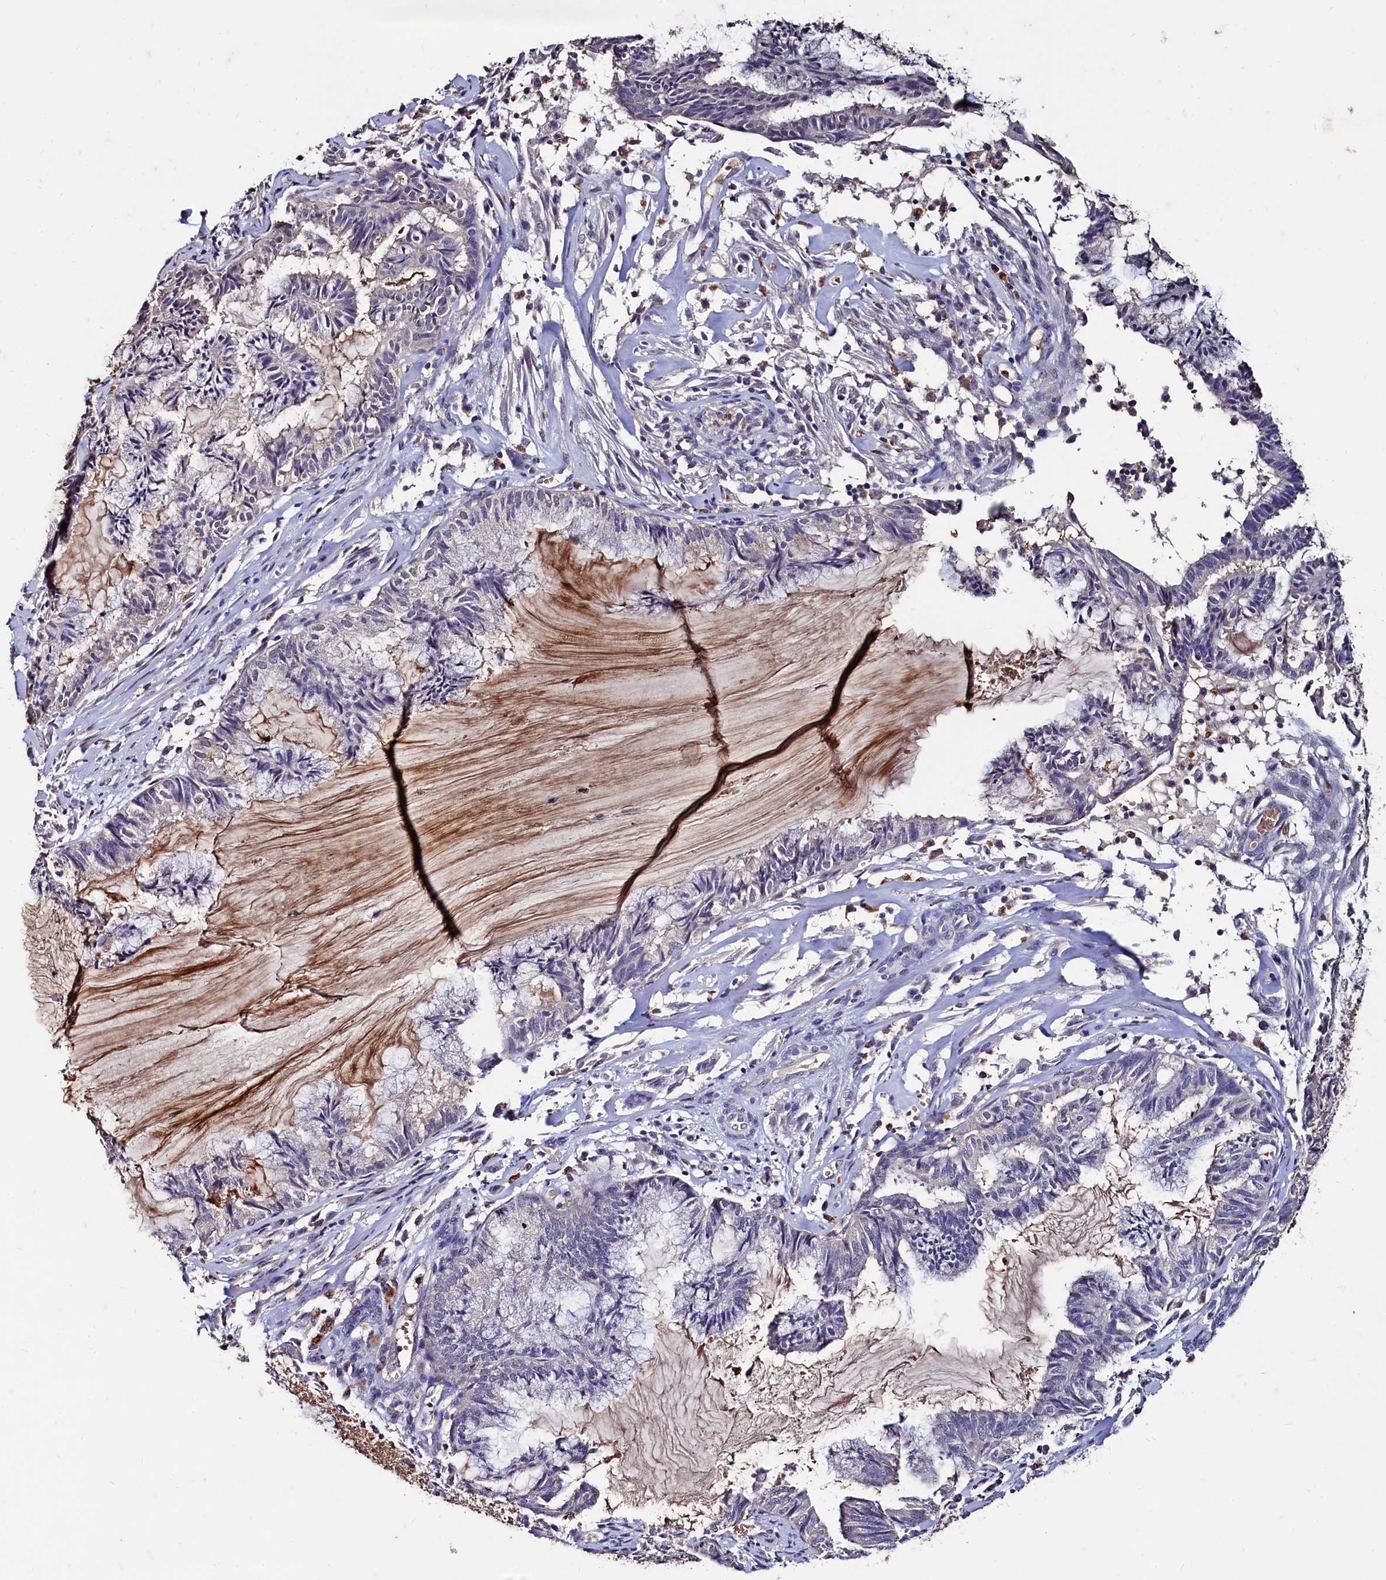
{"staining": {"intensity": "negative", "quantity": "none", "location": "none"}, "tissue": "endometrial cancer", "cell_type": "Tumor cells", "image_type": "cancer", "snomed": [{"axis": "morphology", "description": "Adenocarcinoma, NOS"}, {"axis": "topography", "description": "Endometrium"}], "caption": "Immunohistochemical staining of adenocarcinoma (endometrial) displays no significant expression in tumor cells.", "gene": "CSTPP1", "patient": {"sex": "female", "age": 86}}